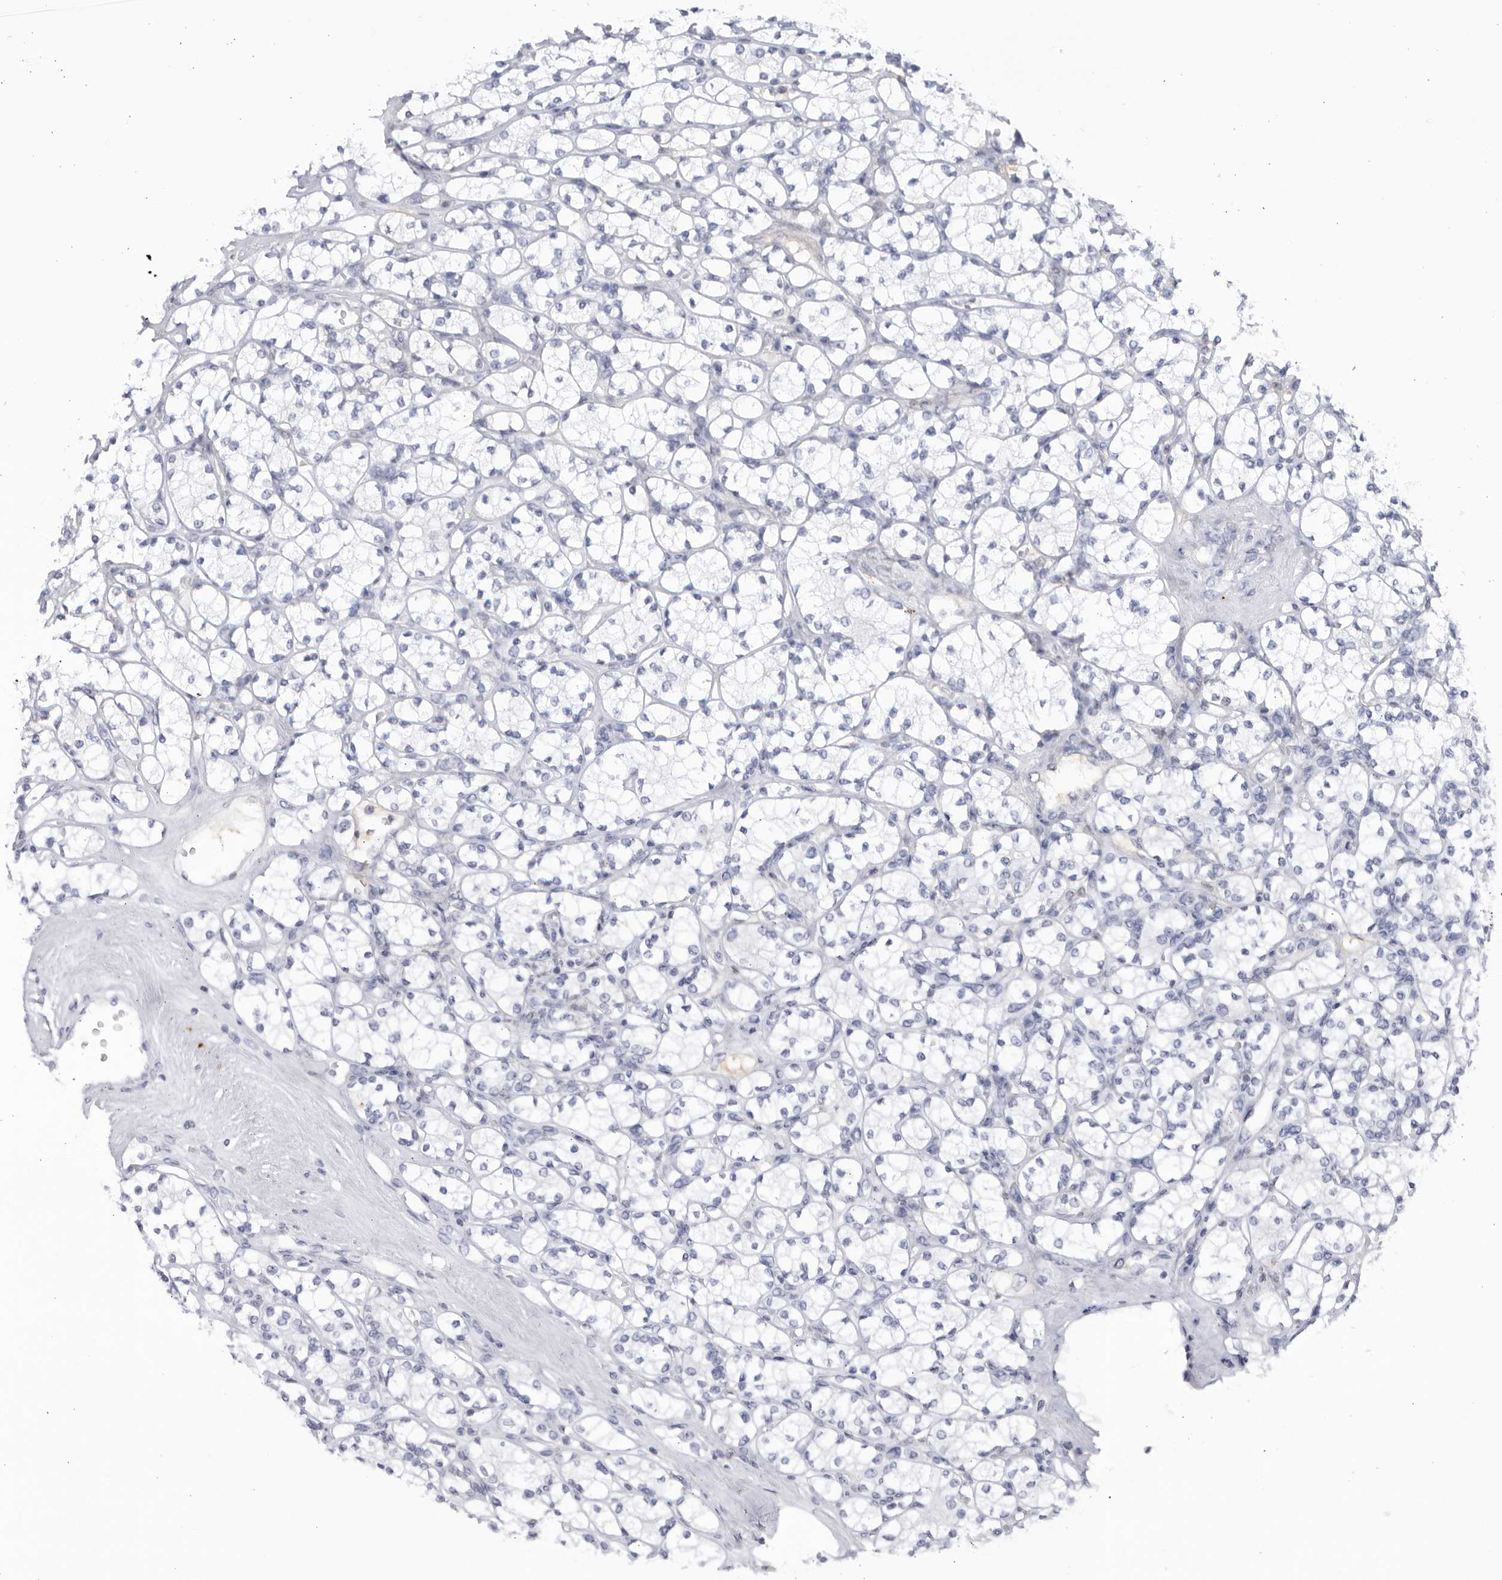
{"staining": {"intensity": "negative", "quantity": "none", "location": "none"}, "tissue": "renal cancer", "cell_type": "Tumor cells", "image_type": "cancer", "snomed": [{"axis": "morphology", "description": "Adenocarcinoma, NOS"}, {"axis": "topography", "description": "Kidney"}], "caption": "Renal adenocarcinoma stained for a protein using immunohistochemistry shows no staining tumor cells.", "gene": "CNBD1", "patient": {"sex": "male", "age": 77}}